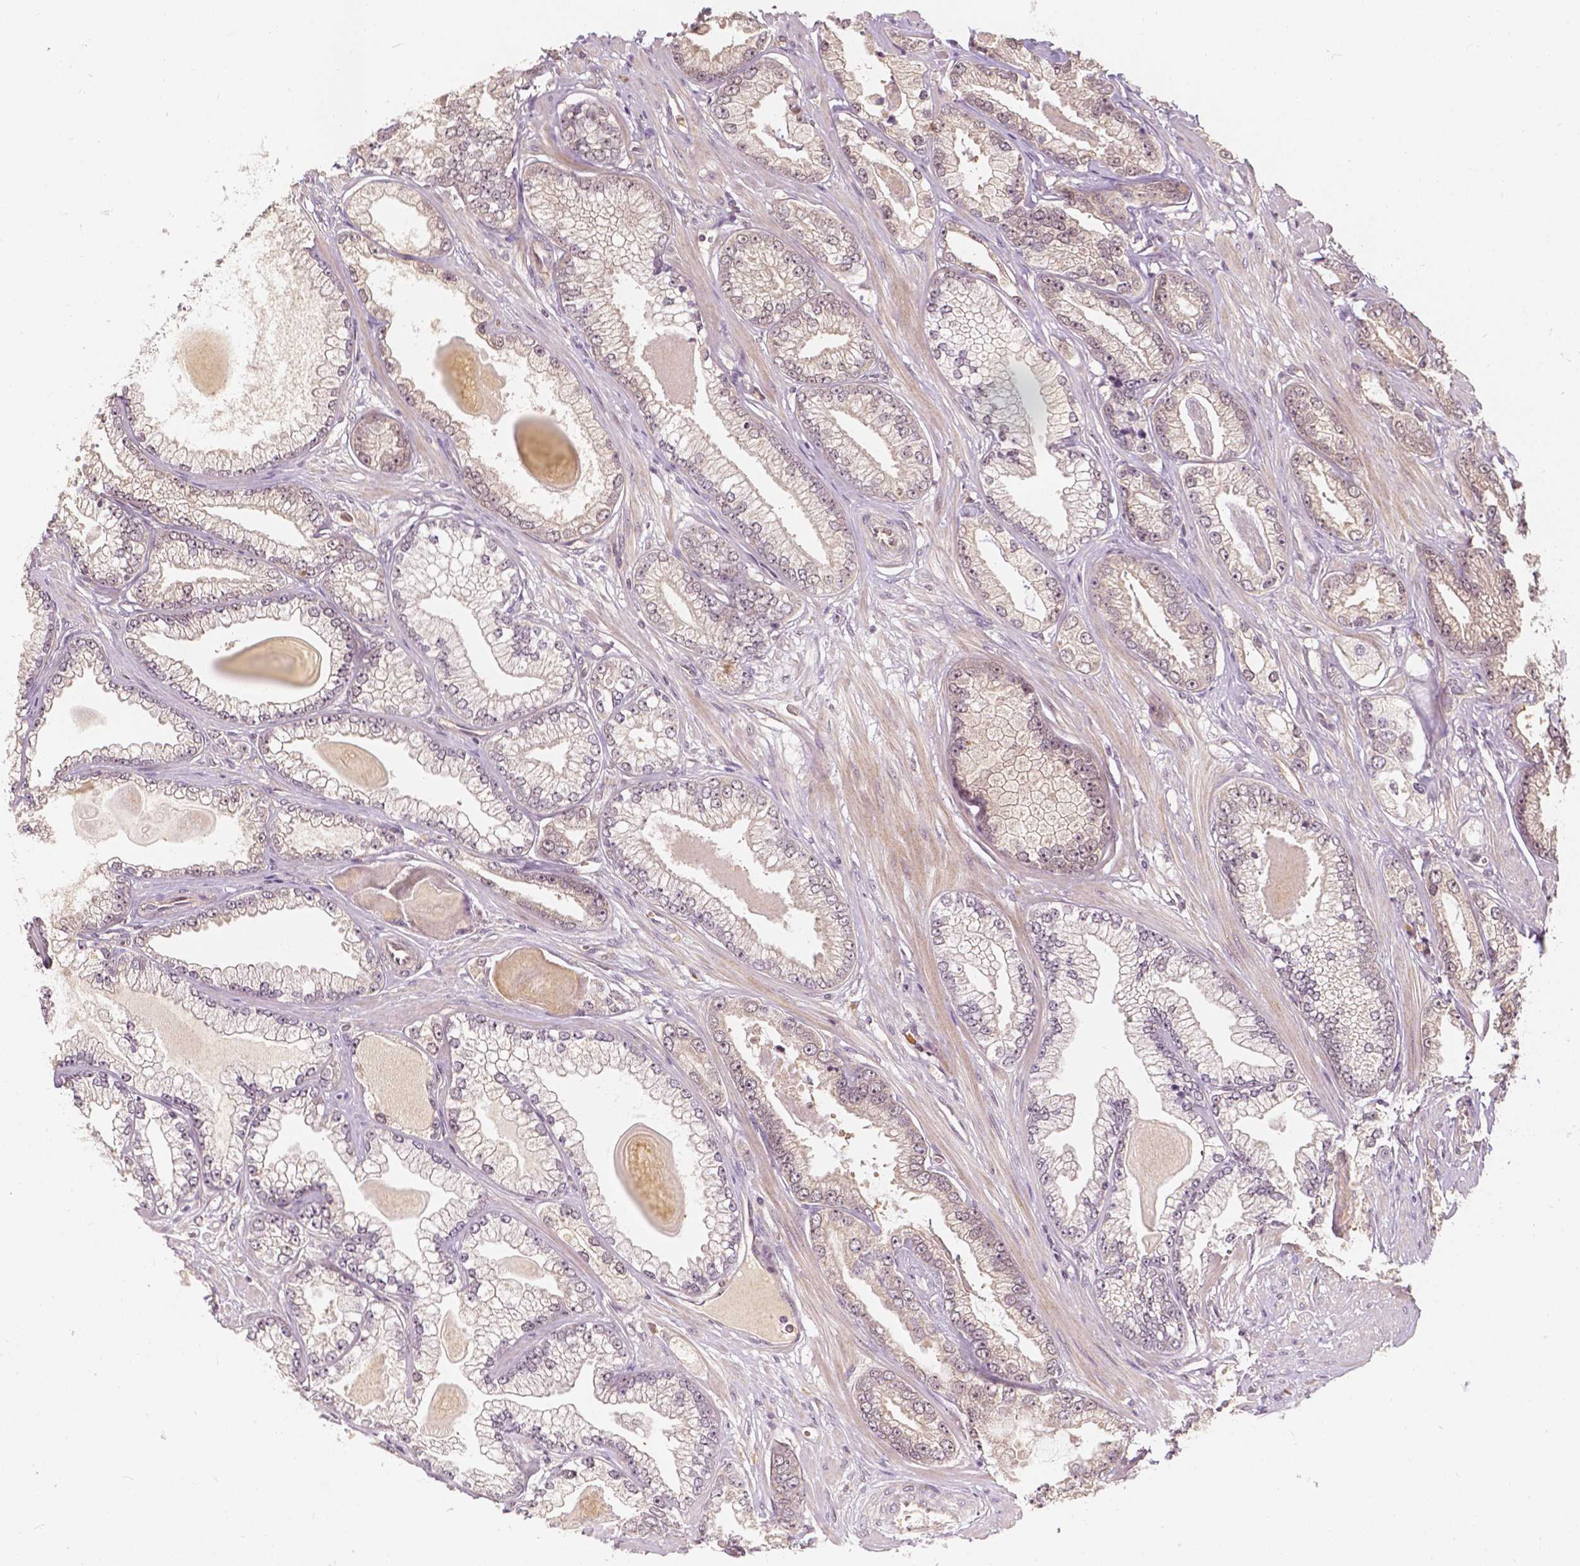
{"staining": {"intensity": "weak", "quantity": "25%-75%", "location": "cytoplasmic/membranous,nuclear"}, "tissue": "prostate cancer", "cell_type": "Tumor cells", "image_type": "cancer", "snomed": [{"axis": "morphology", "description": "Adenocarcinoma, Low grade"}, {"axis": "topography", "description": "Prostate"}], "caption": "Protein expression analysis of prostate cancer reveals weak cytoplasmic/membranous and nuclear positivity in about 25%-75% of tumor cells.", "gene": "NAPRT", "patient": {"sex": "male", "age": 64}}